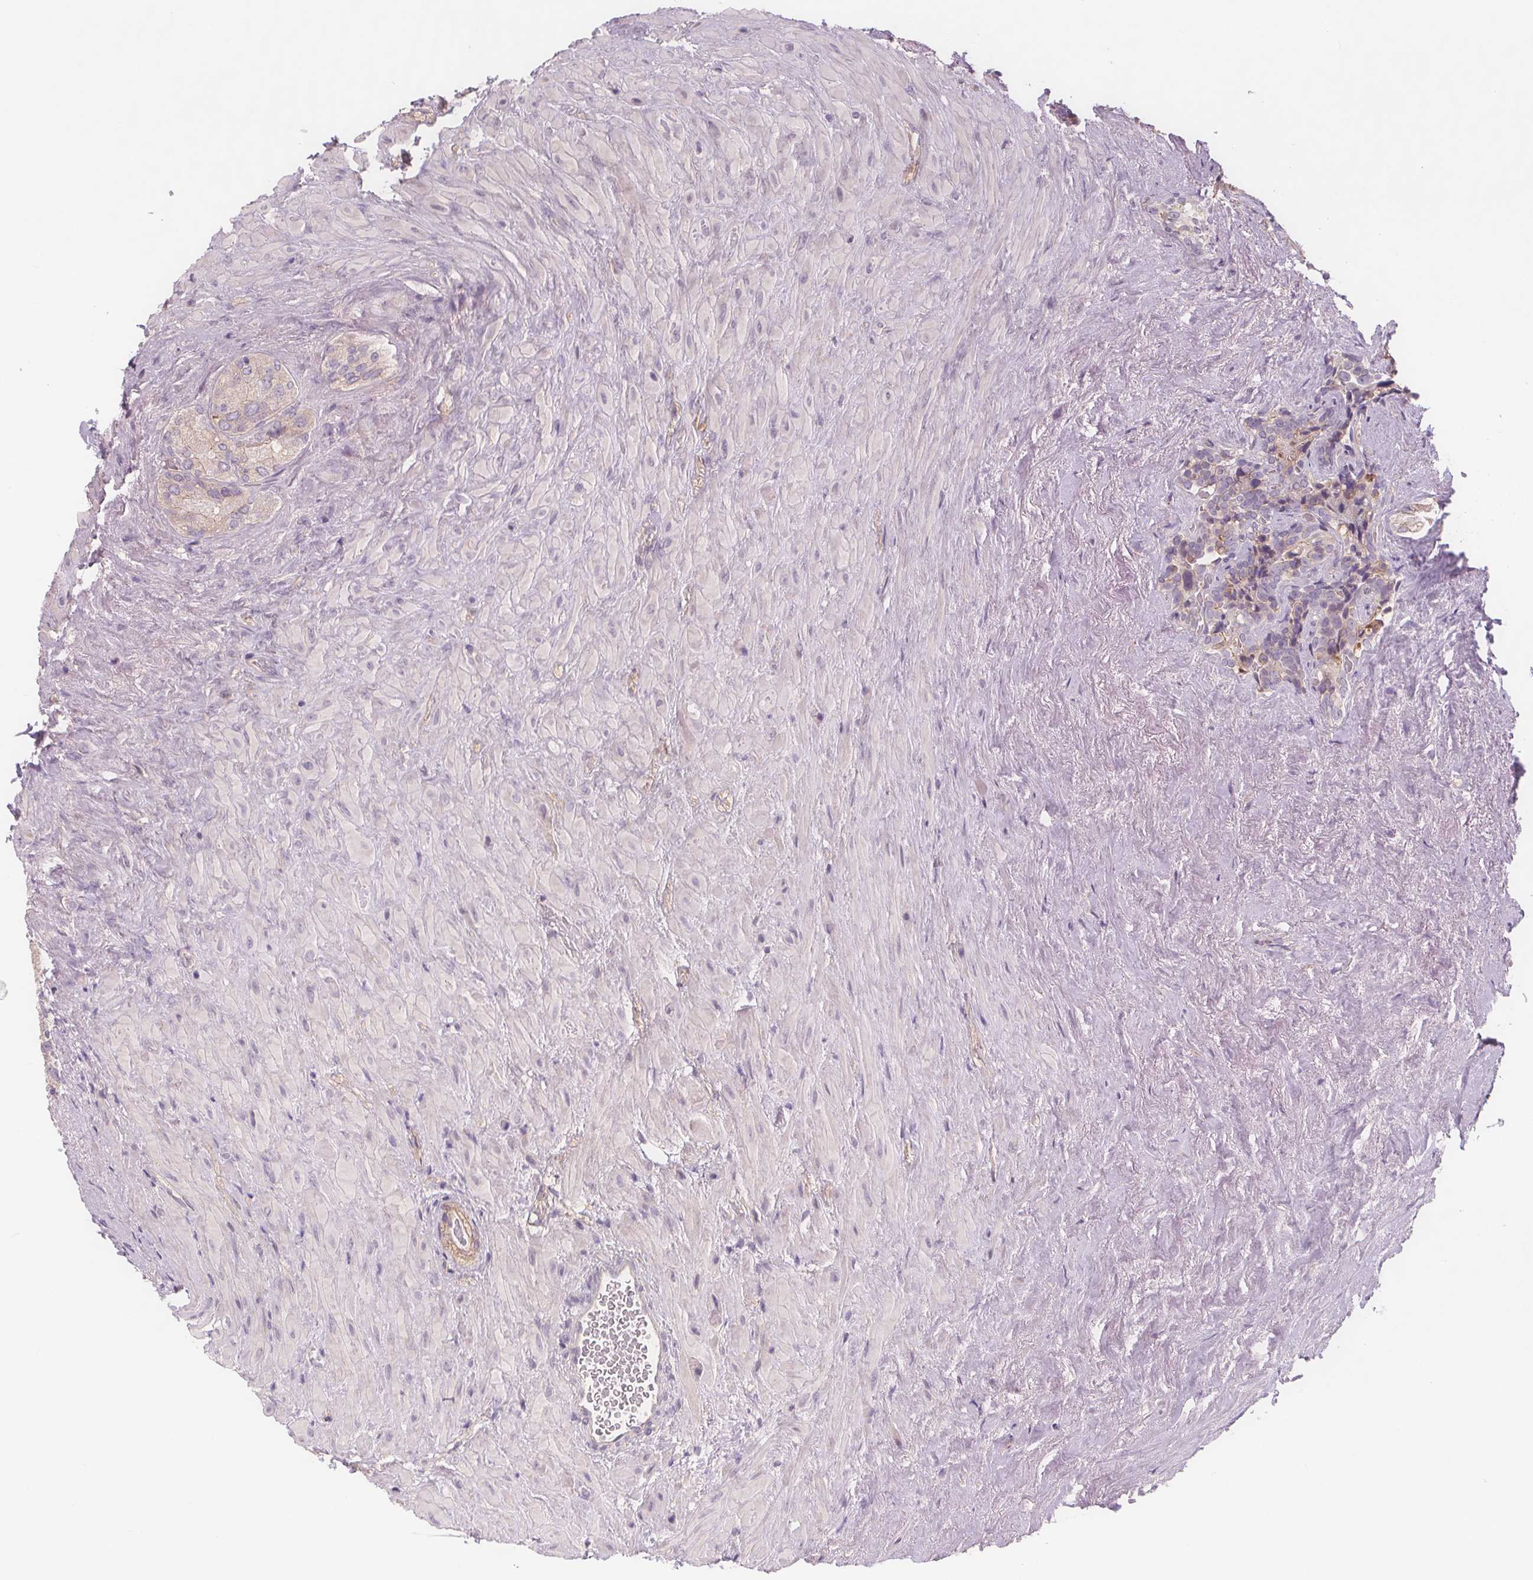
{"staining": {"intensity": "negative", "quantity": "none", "location": "none"}, "tissue": "seminal vesicle", "cell_type": "Glandular cells", "image_type": "normal", "snomed": [{"axis": "morphology", "description": "Normal tissue, NOS"}, {"axis": "topography", "description": "Seminal veicle"}], "caption": "The image shows no staining of glandular cells in unremarkable seminal vesicle.", "gene": "VNN1", "patient": {"sex": "male", "age": 69}}